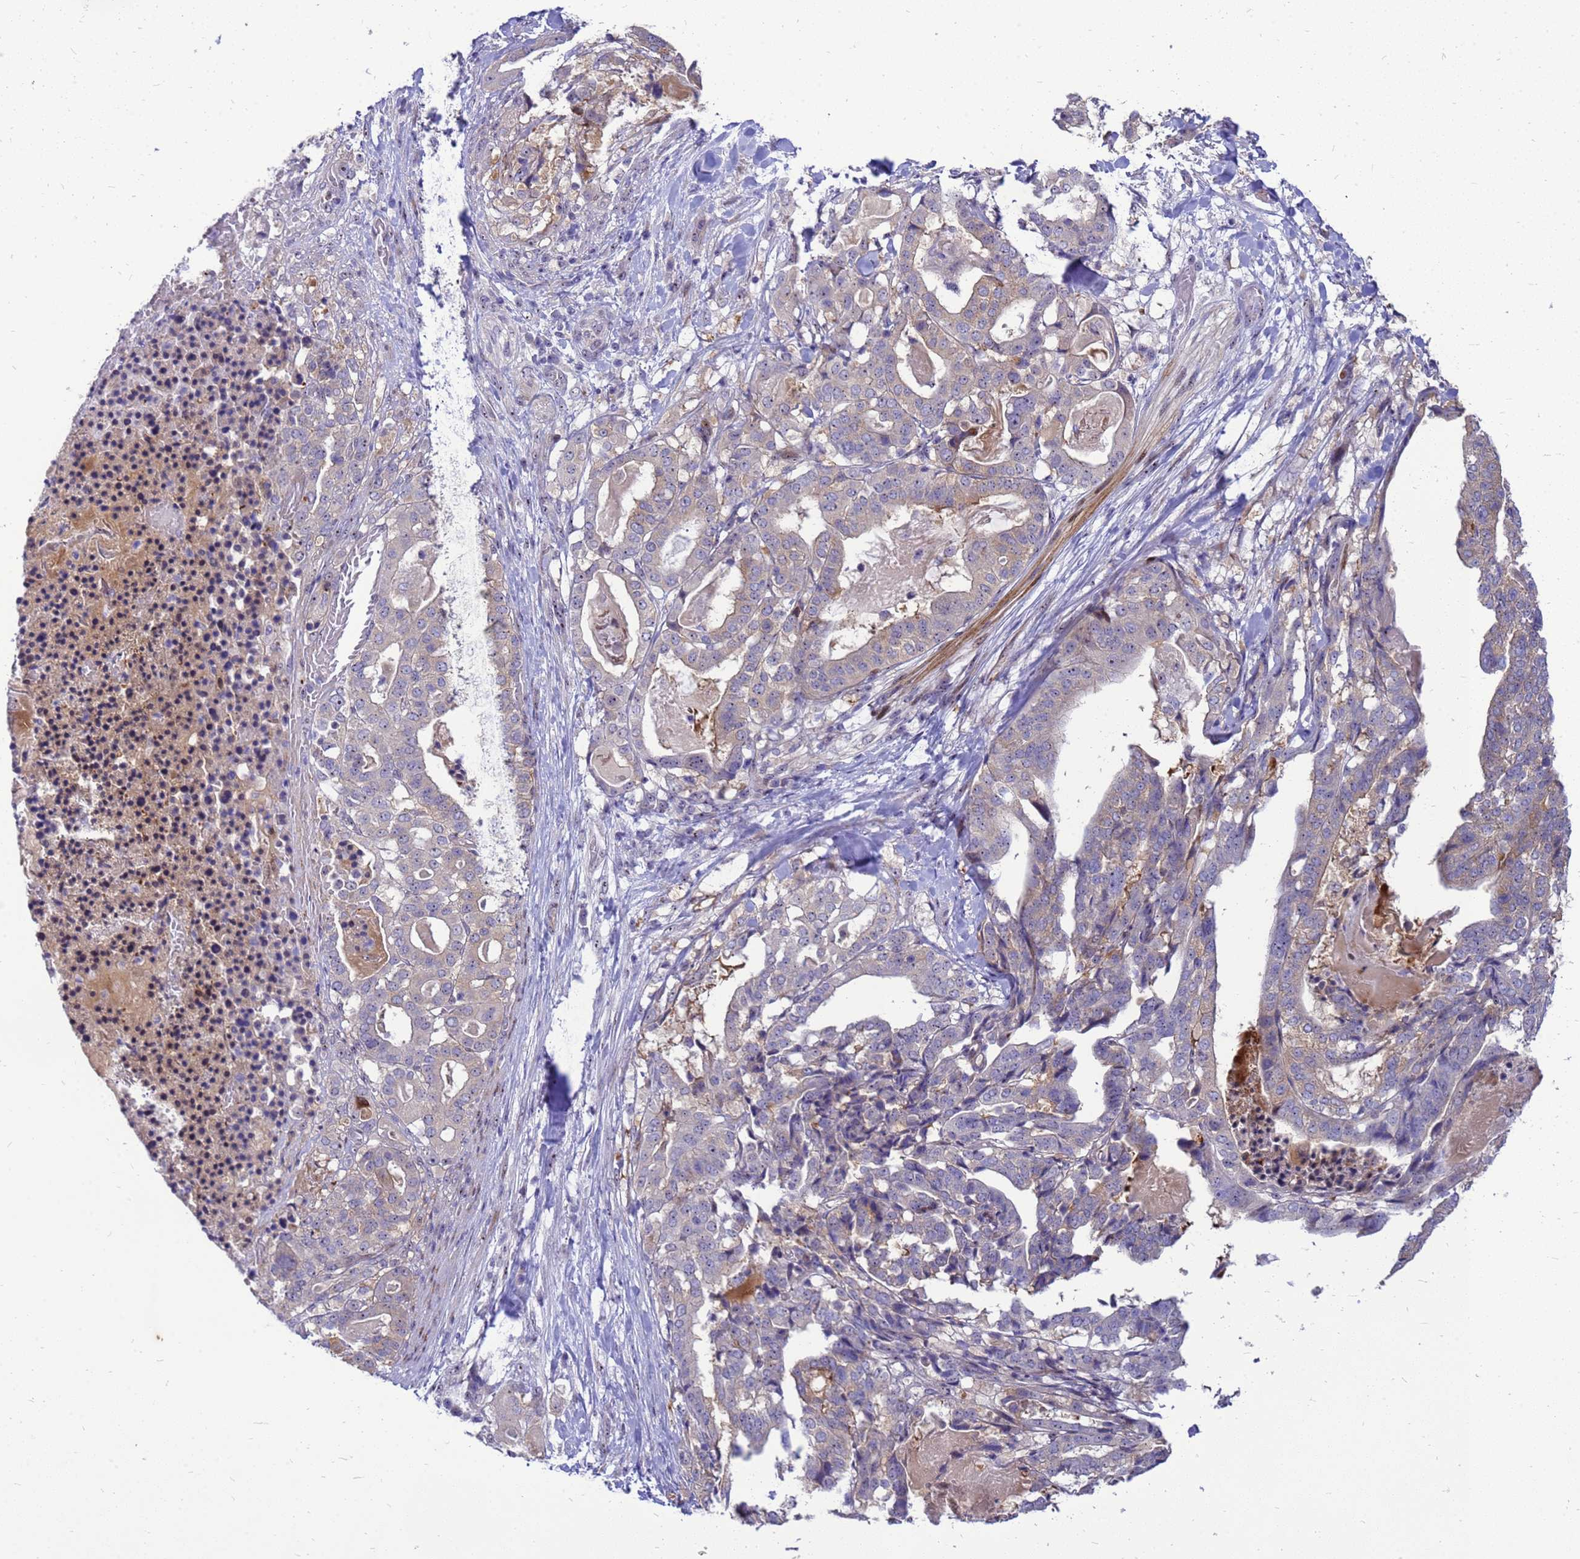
{"staining": {"intensity": "negative", "quantity": "none", "location": "none"}, "tissue": "stomach cancer", "cell_type": "Tumor cells", "image_type": "cancer", "snomed": [{"axis": "morphology", "description": "Adenocarcinoma, NOS"}, {"axis": "topography", "description": "Stomach"}], "caption": "Immunohistochemistry photomicrograph of neoplastic tissue: stomach adenocarcinoma stained with DAB displays no significant protein positivity in tumor cells.", "gene": "RSPO1", "patient": {"sex": "male", "age": 48}}